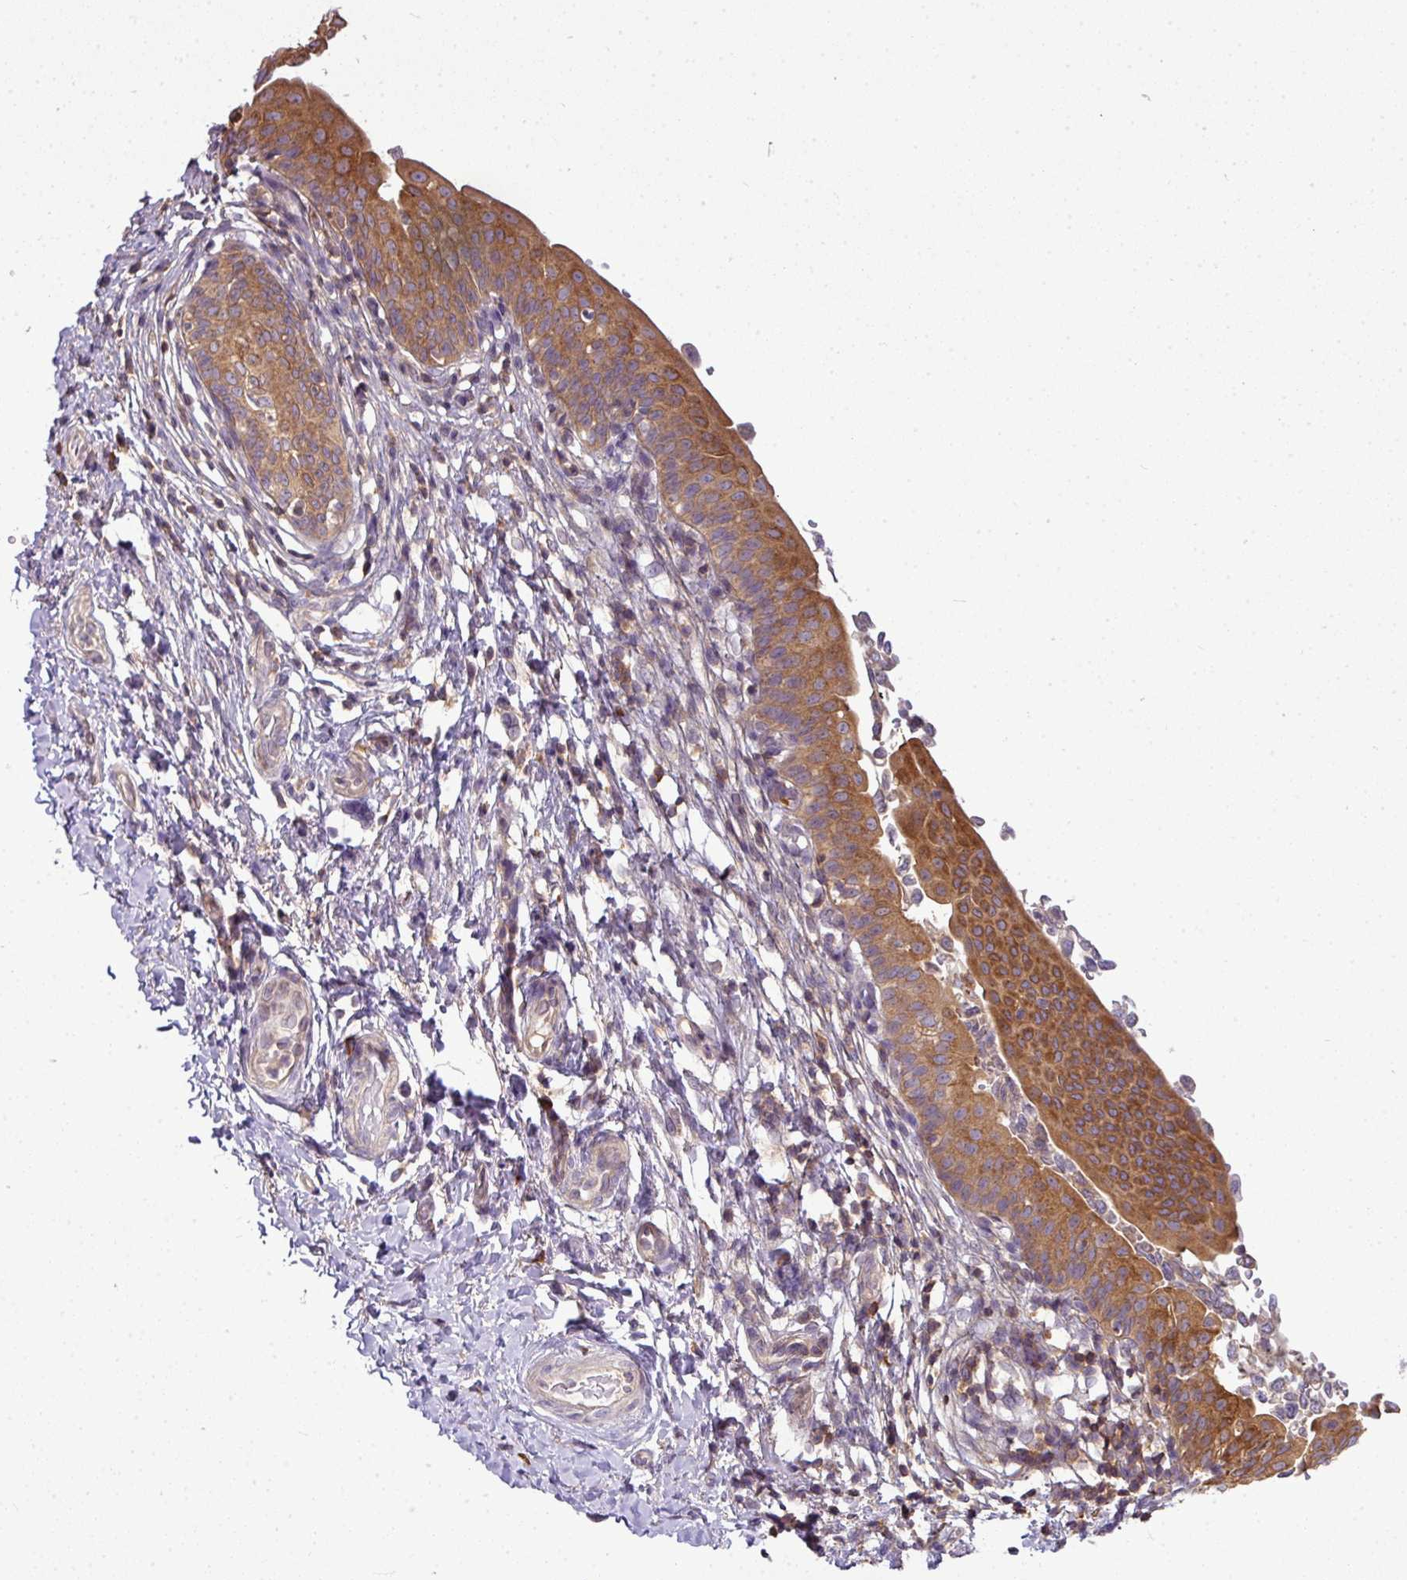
{"staining": {"intensity": "moderate", "quantity": ">75%", "location": "cytoplasmic/membranous"}, "tissue": "urothelial cancer", "cell_type": "Tumor cells", "image_type": "cancer", "snomed": [{"axis": "morphology", "description": "Urothelial carcinoma, NOS"}, {"axis": "topography", "description": "Urinary bladder"}], "caption": "Immunohistochemistry (IHC) of transitional cell carcinoma displays medium levels of moderate cytoplasmic/membranous expression in about >75% of tumor cells. Using DAB (3,3'-diaminobenzidine) (brown) and hematoxylin (blue) stains, captured at high magnification using brightfield microscopy.", "gene": "STAT5A", "patient": {"sex": "male", "age": 59}}